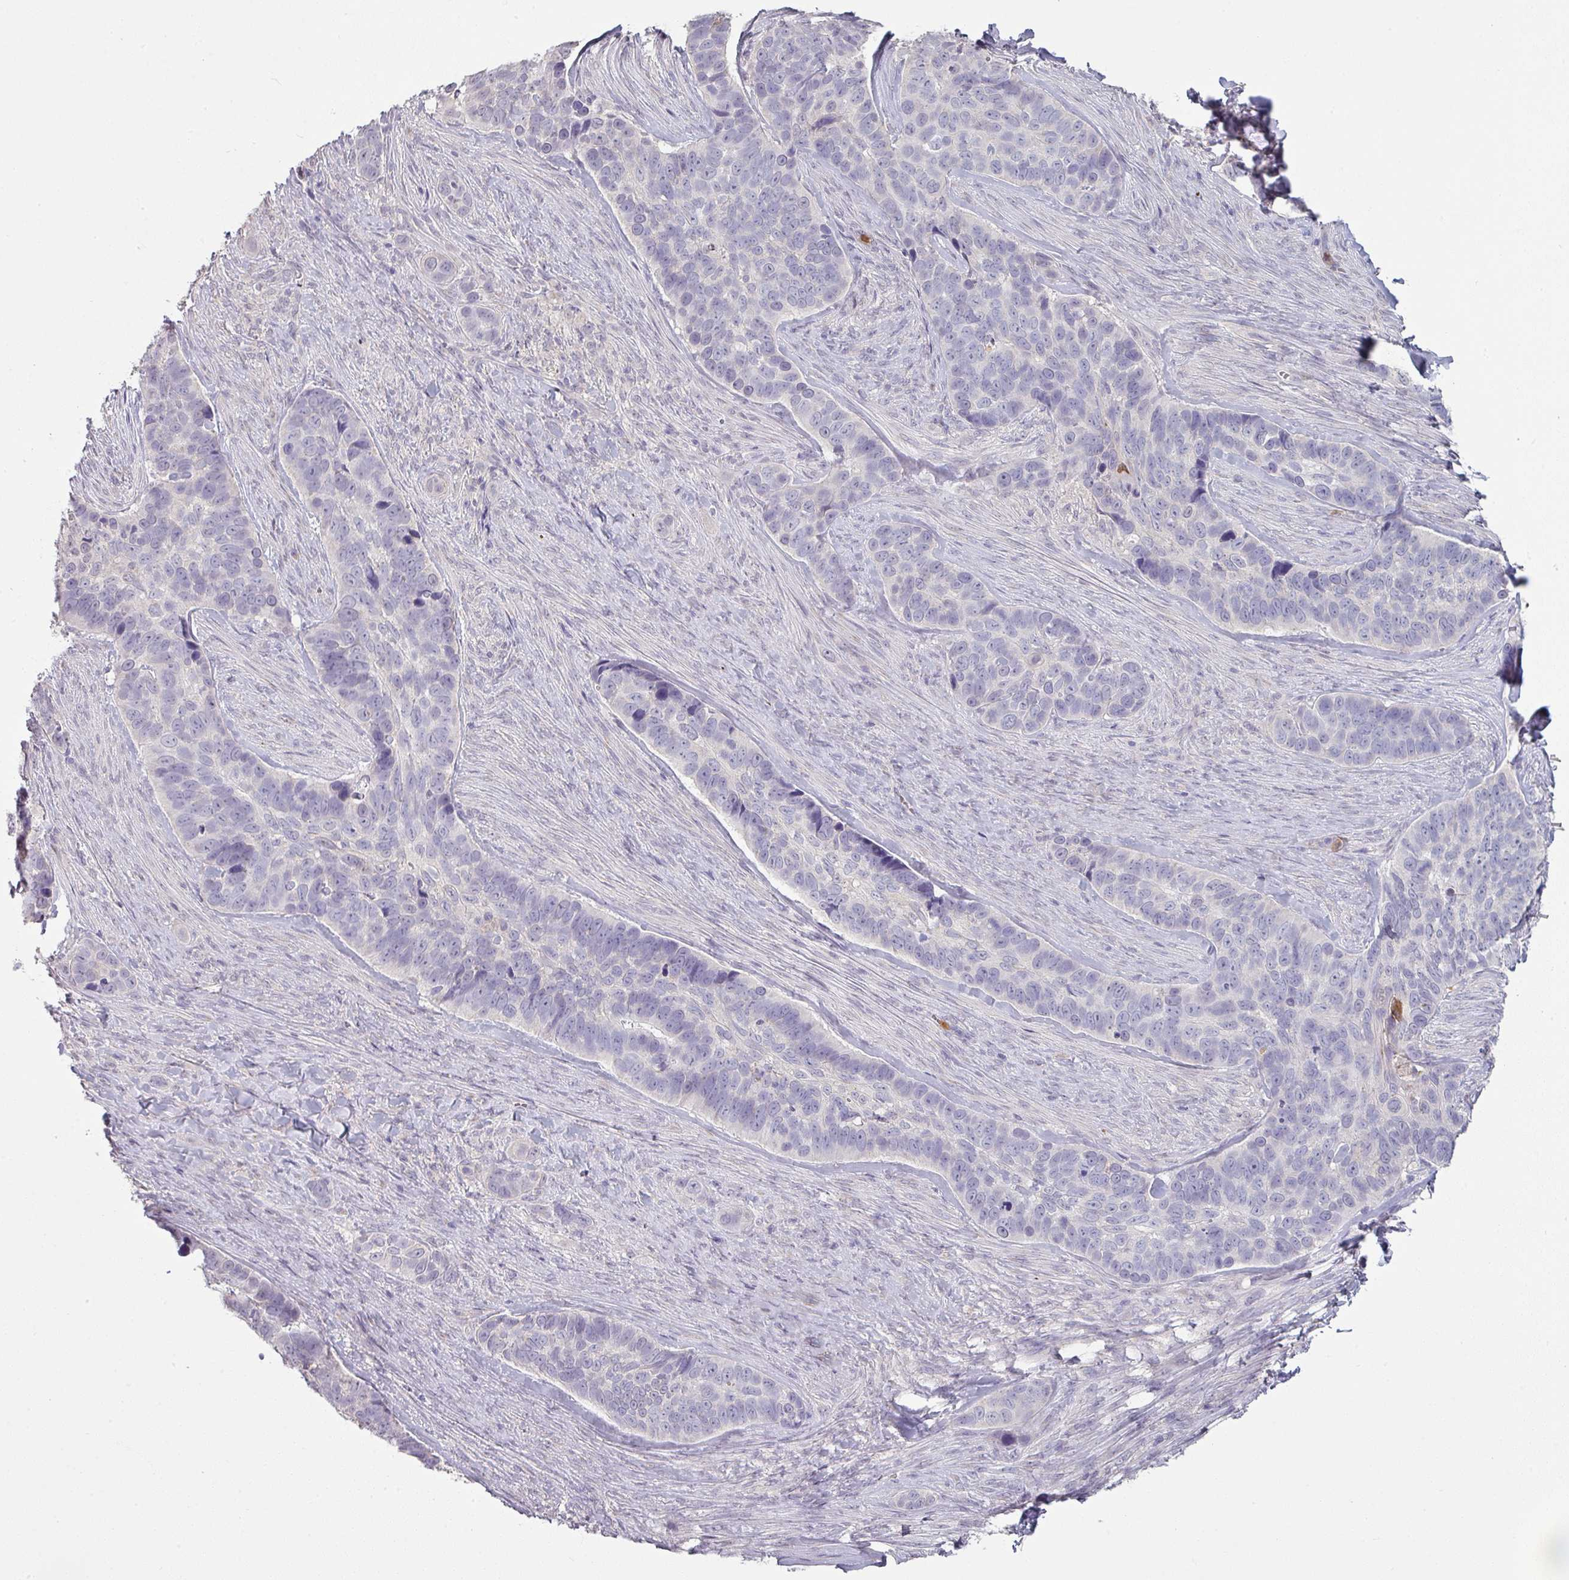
{"staining": {"intensity": "negative", "quantity": "none", "location": "none"}, "tissue": "skin cancer", "cell_type": "Tumor cells", "image_type": "cancer", "snomed": [{"axis": "morphology", "description": "Basal cell carcinoma"}, {"axis": "topography", "description": "Skin"}], "caption": "DAB immunohistochemical staining of skin cancer (basal cell carcinoma) displays no significant positivity in tumor cells.", "gene": "MAGEC3", "patient": {"sex": "female", "age": 82}}